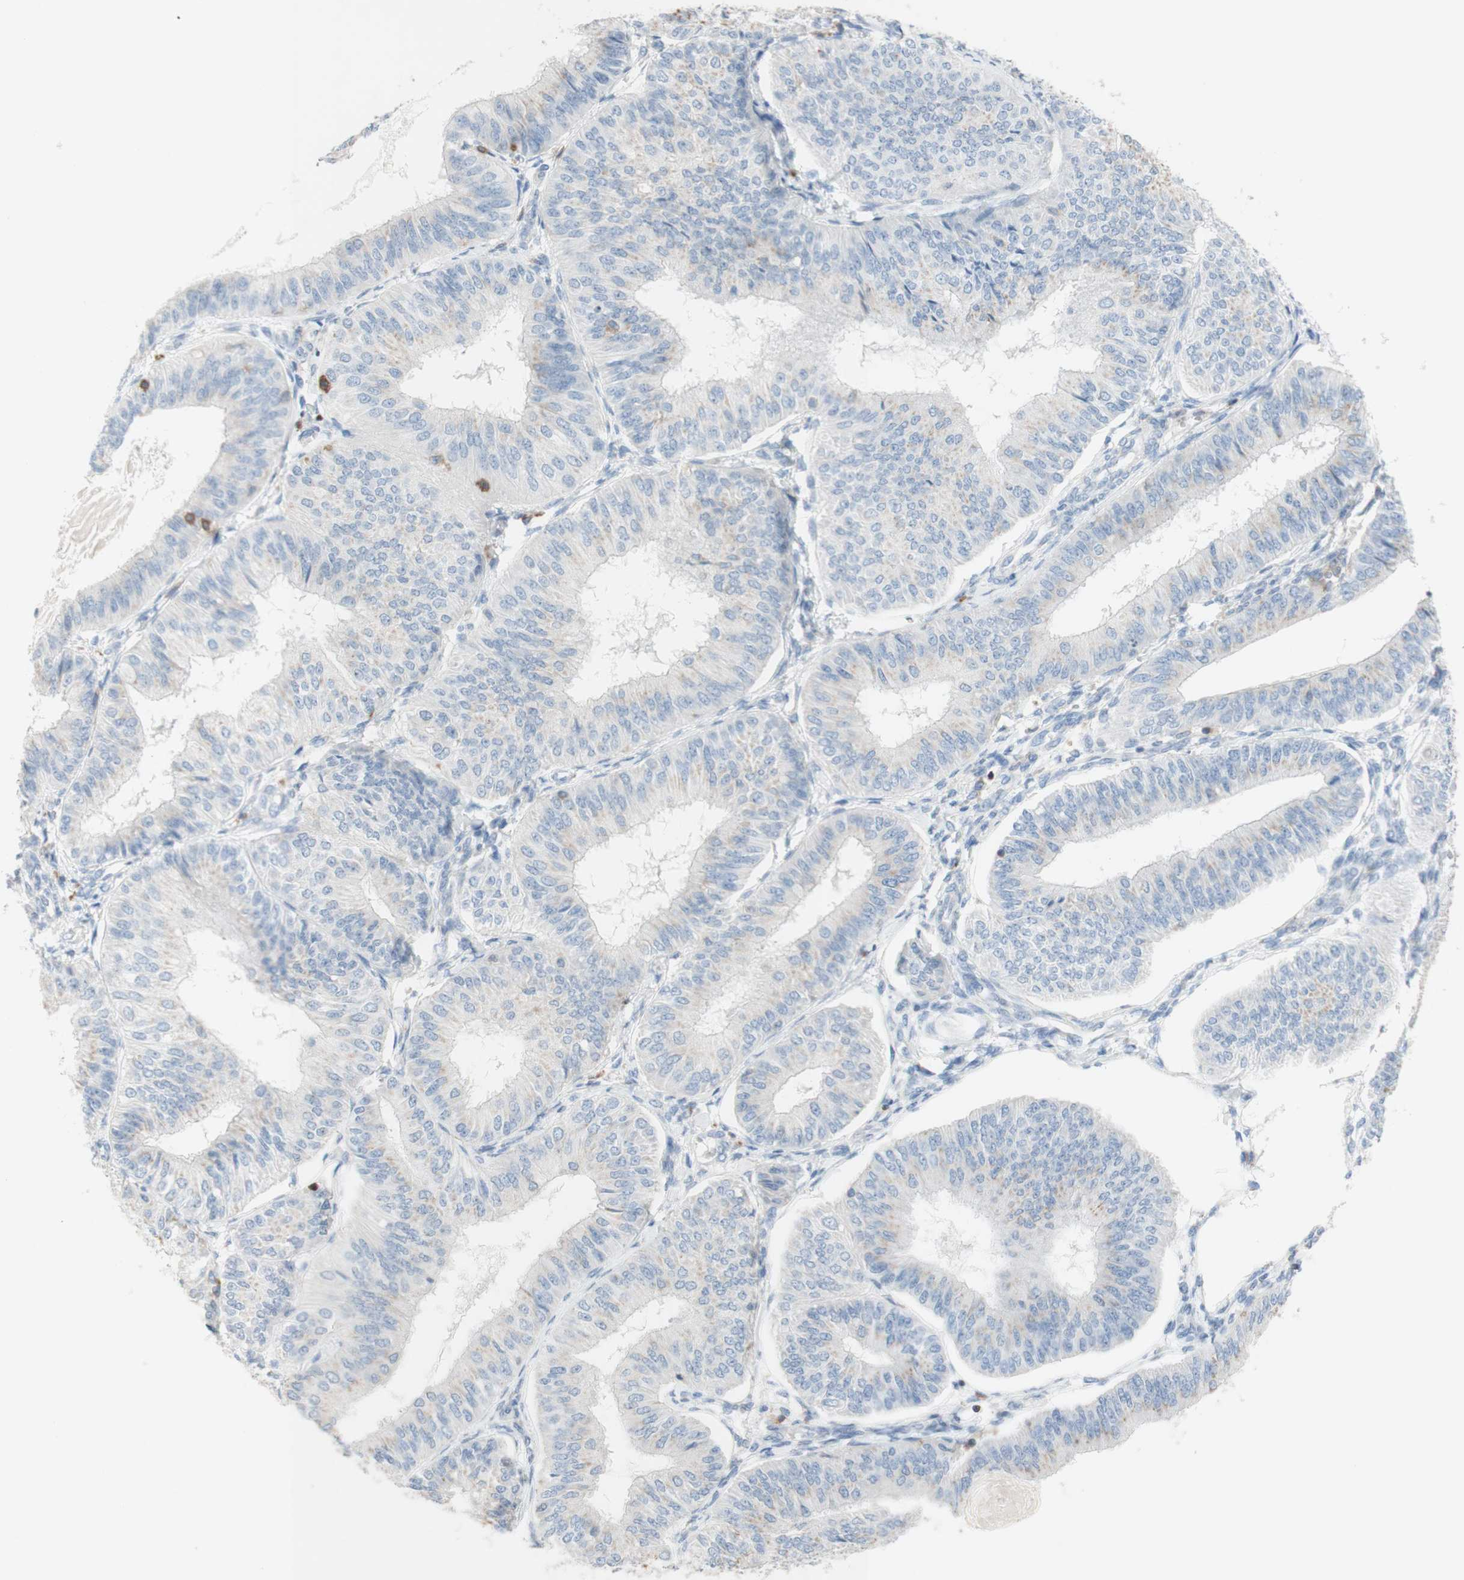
{"staining": {"intensity": "negative", "quantity": "none", "location": "none"}, "tissue": "endometrial cancer", "cell_type": "Tumor cells", "image_type": "cancer", "snomed": [{"axis": "morphology", "description": "Adenocarcinoma, NOS"}, {"axis": "topography", "description": "Endometrium"}], "caption": "Immunohistochemical staining of human endometrial cancer displays no significant staining in tumor cells.", "gene": "SPINK6", "patient": {"sex": "female", "age": 58}}